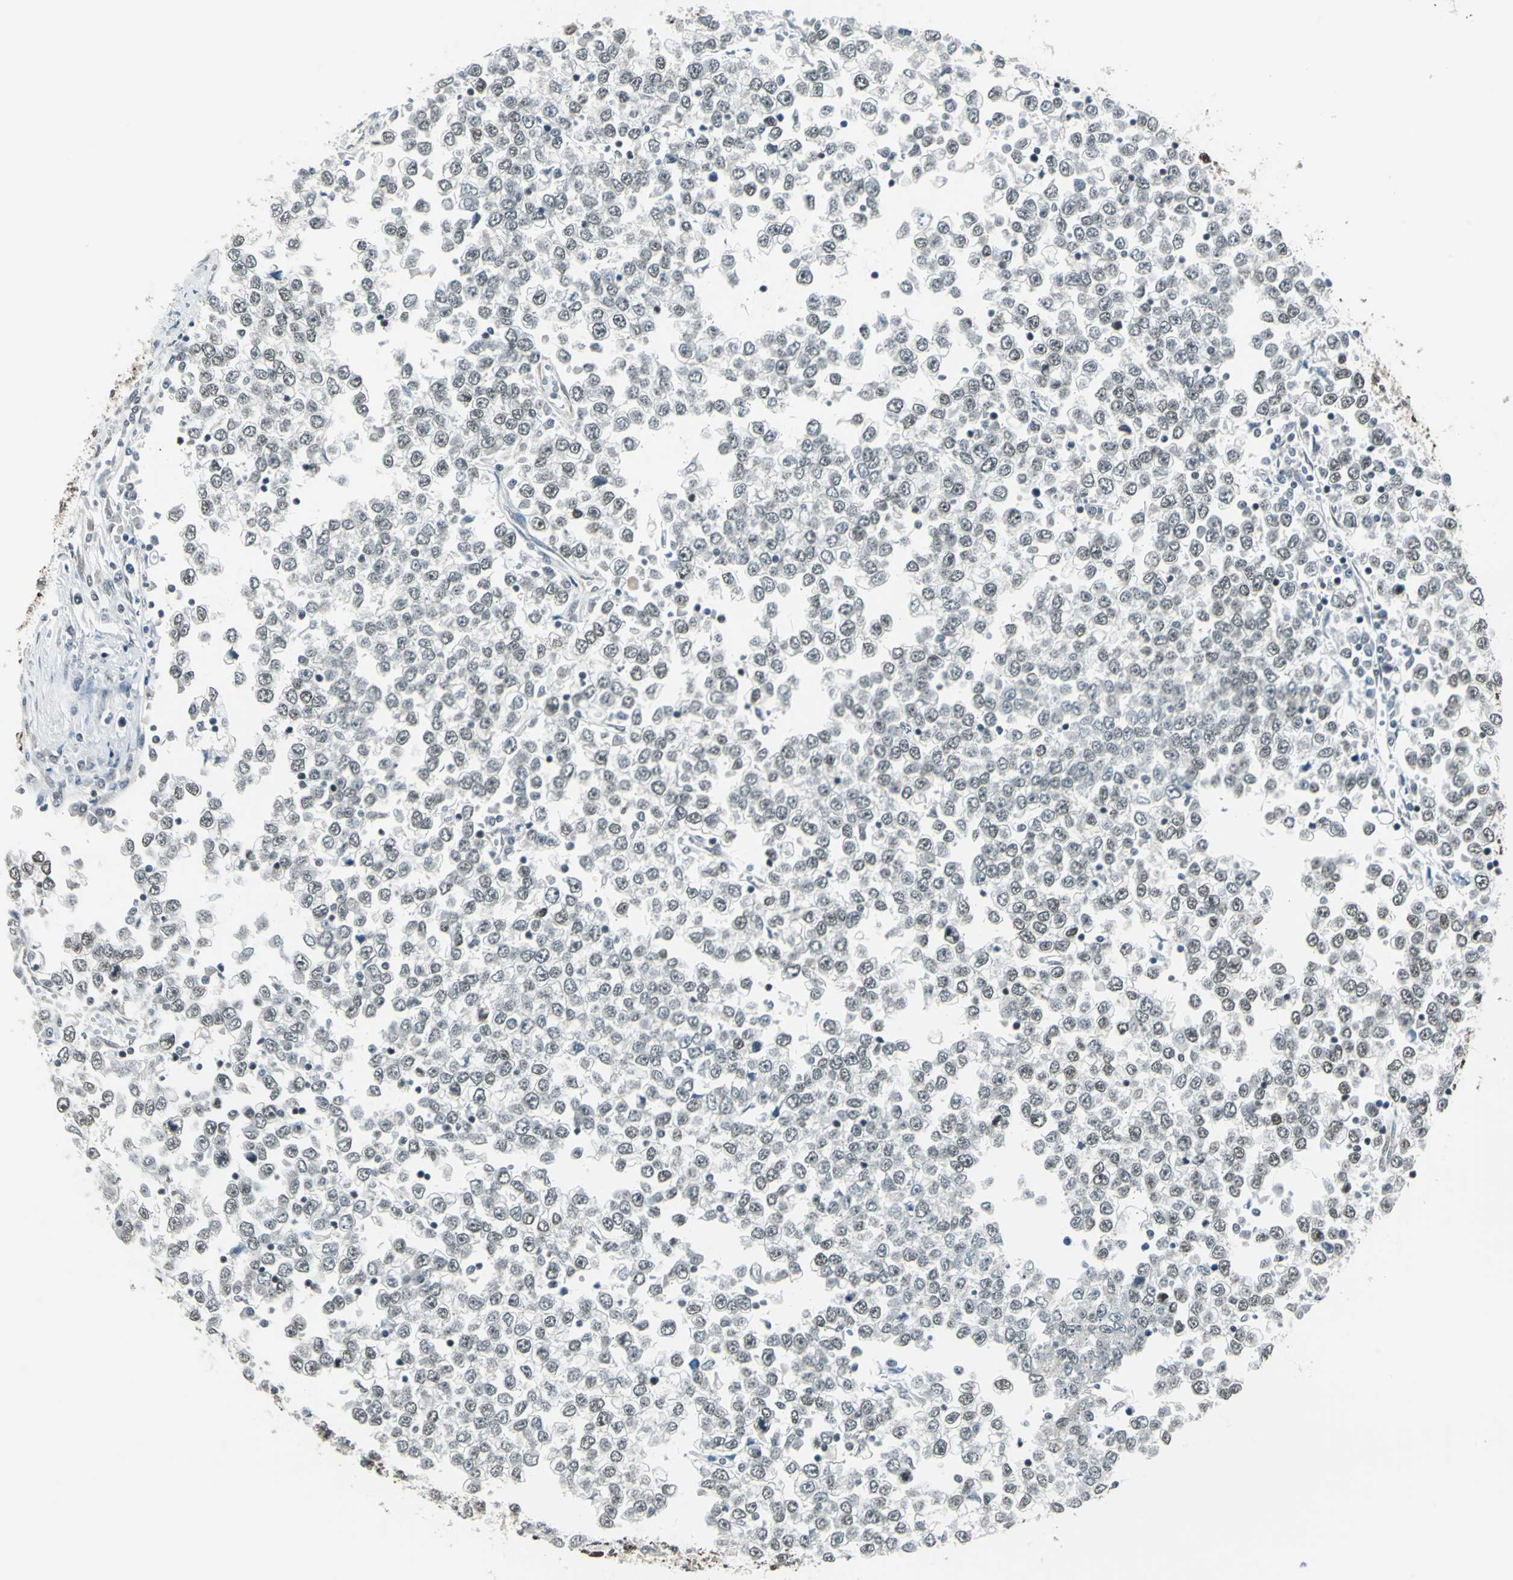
{"staining": {"intensity": "strong", "quantity": ">75%", "location": "nuclear"}, "tissue": "testis cancer", "cell_type": "Tumor cells", "image_type": "cancer", "snomed": [{"axis": "morphology", "description": "Seminoma, NOS"}, {"axis": "topography", "description": "Testis"}], "caption": "Protein expression by immunohistochemistry exhibits strong nuclear staining in approximately >75% of tumor cells in seminoma (testis).", "gene": "ADNP", "patient": {"sex": "male", "age": 65}}